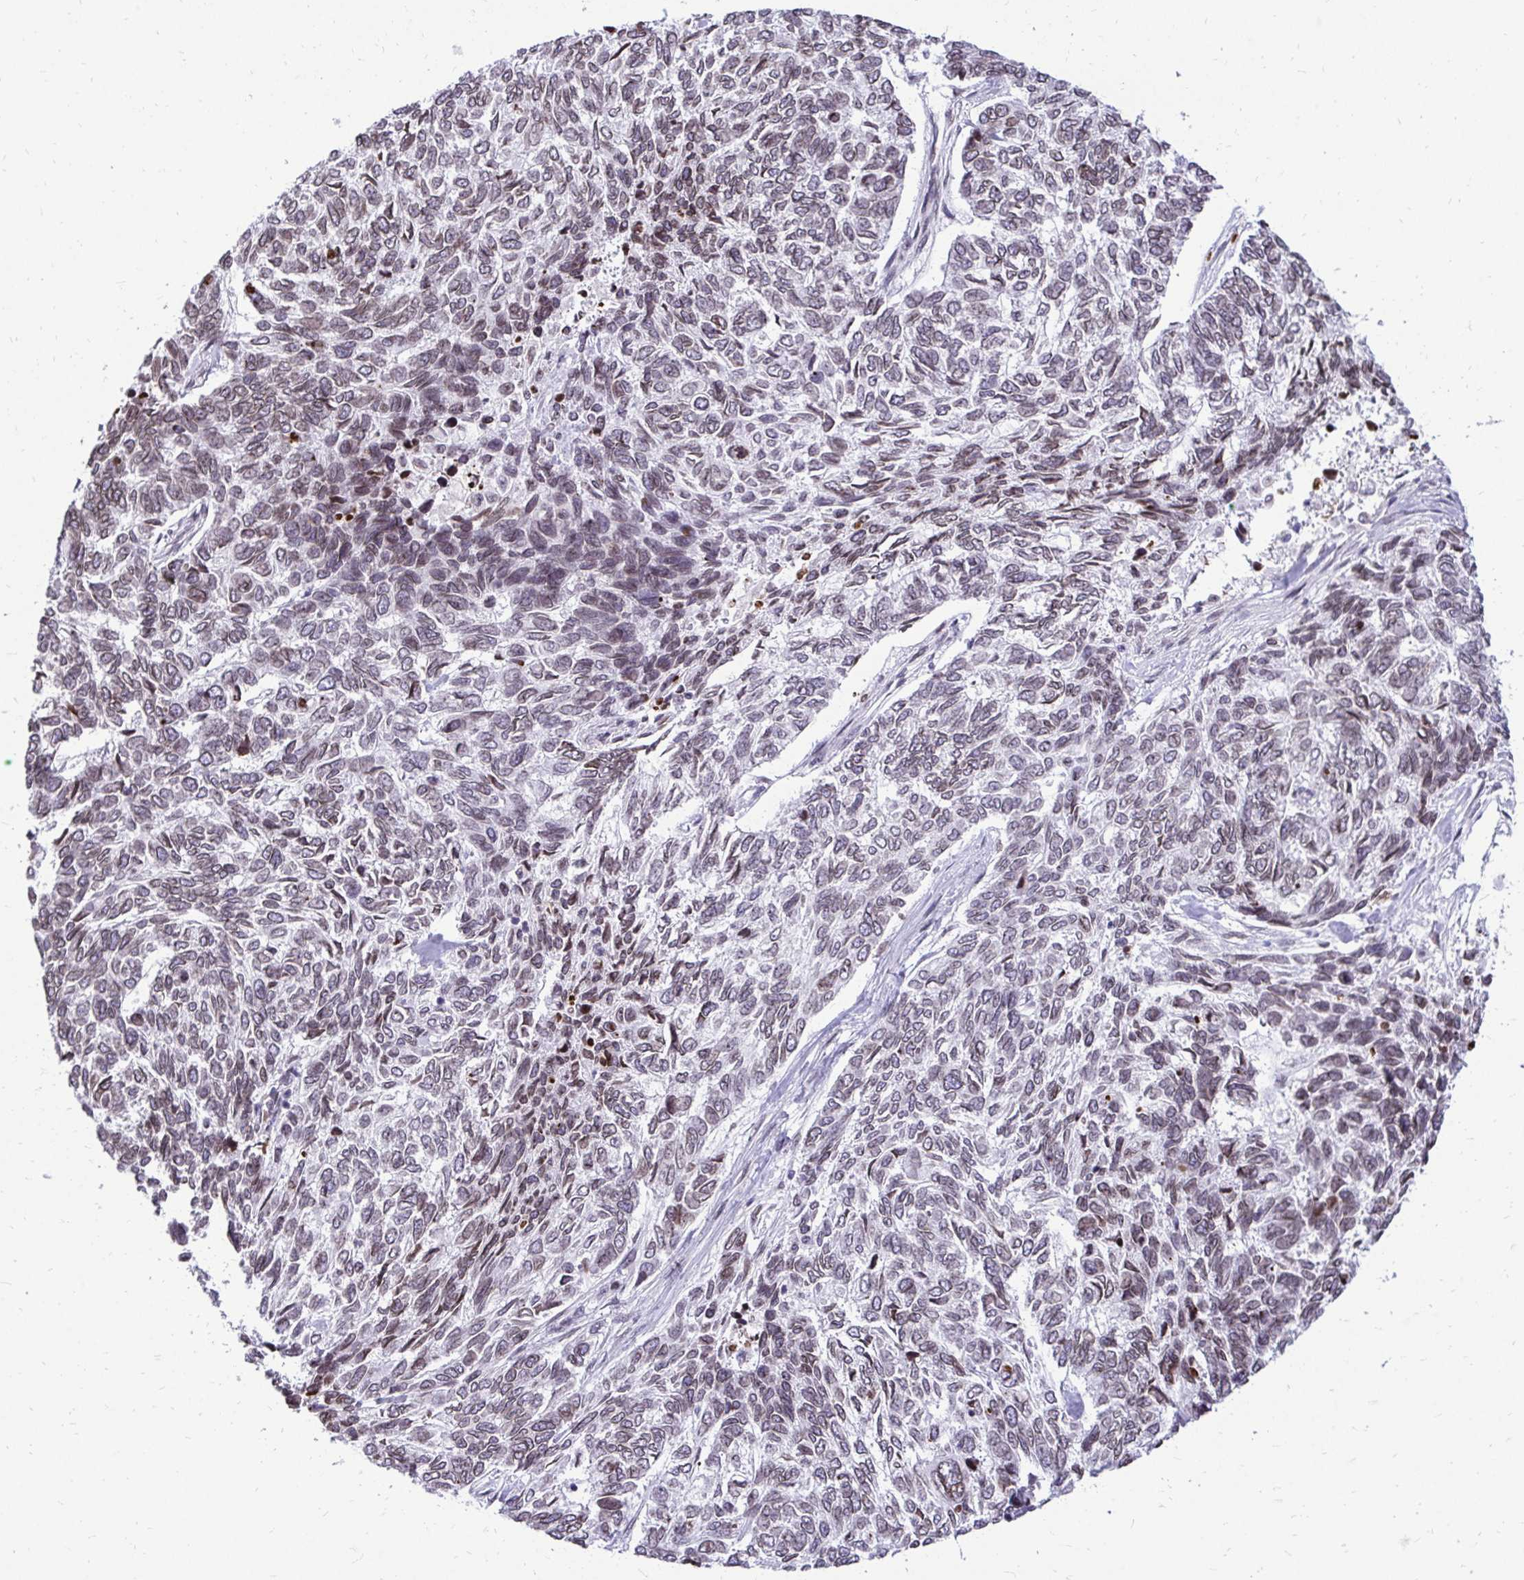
{"staining": {"intensity": "weak", "quantity": "25%-75%", "location": "cytoplasmic/membranous,nuclear"}, "tissue": "skin cancer", "cell_type": "Tumor cells", "image_type": "cancer", "snomed": [{"axis": "morphology", "description": "Basal cell carcinoma"}, {"axis": "topography", "description": "Skin"}], "caption": "Immunohistochemistry micrograph of human basal cell carcinoma (skin) stained for a protein (brown), which reveals low levels of weak cytoplasmic/membranous and nuclear staining in approximately 25%-75% of tumor cells.", "gene": "BANF1", "patient": {"sex": "female", "age": 65}}